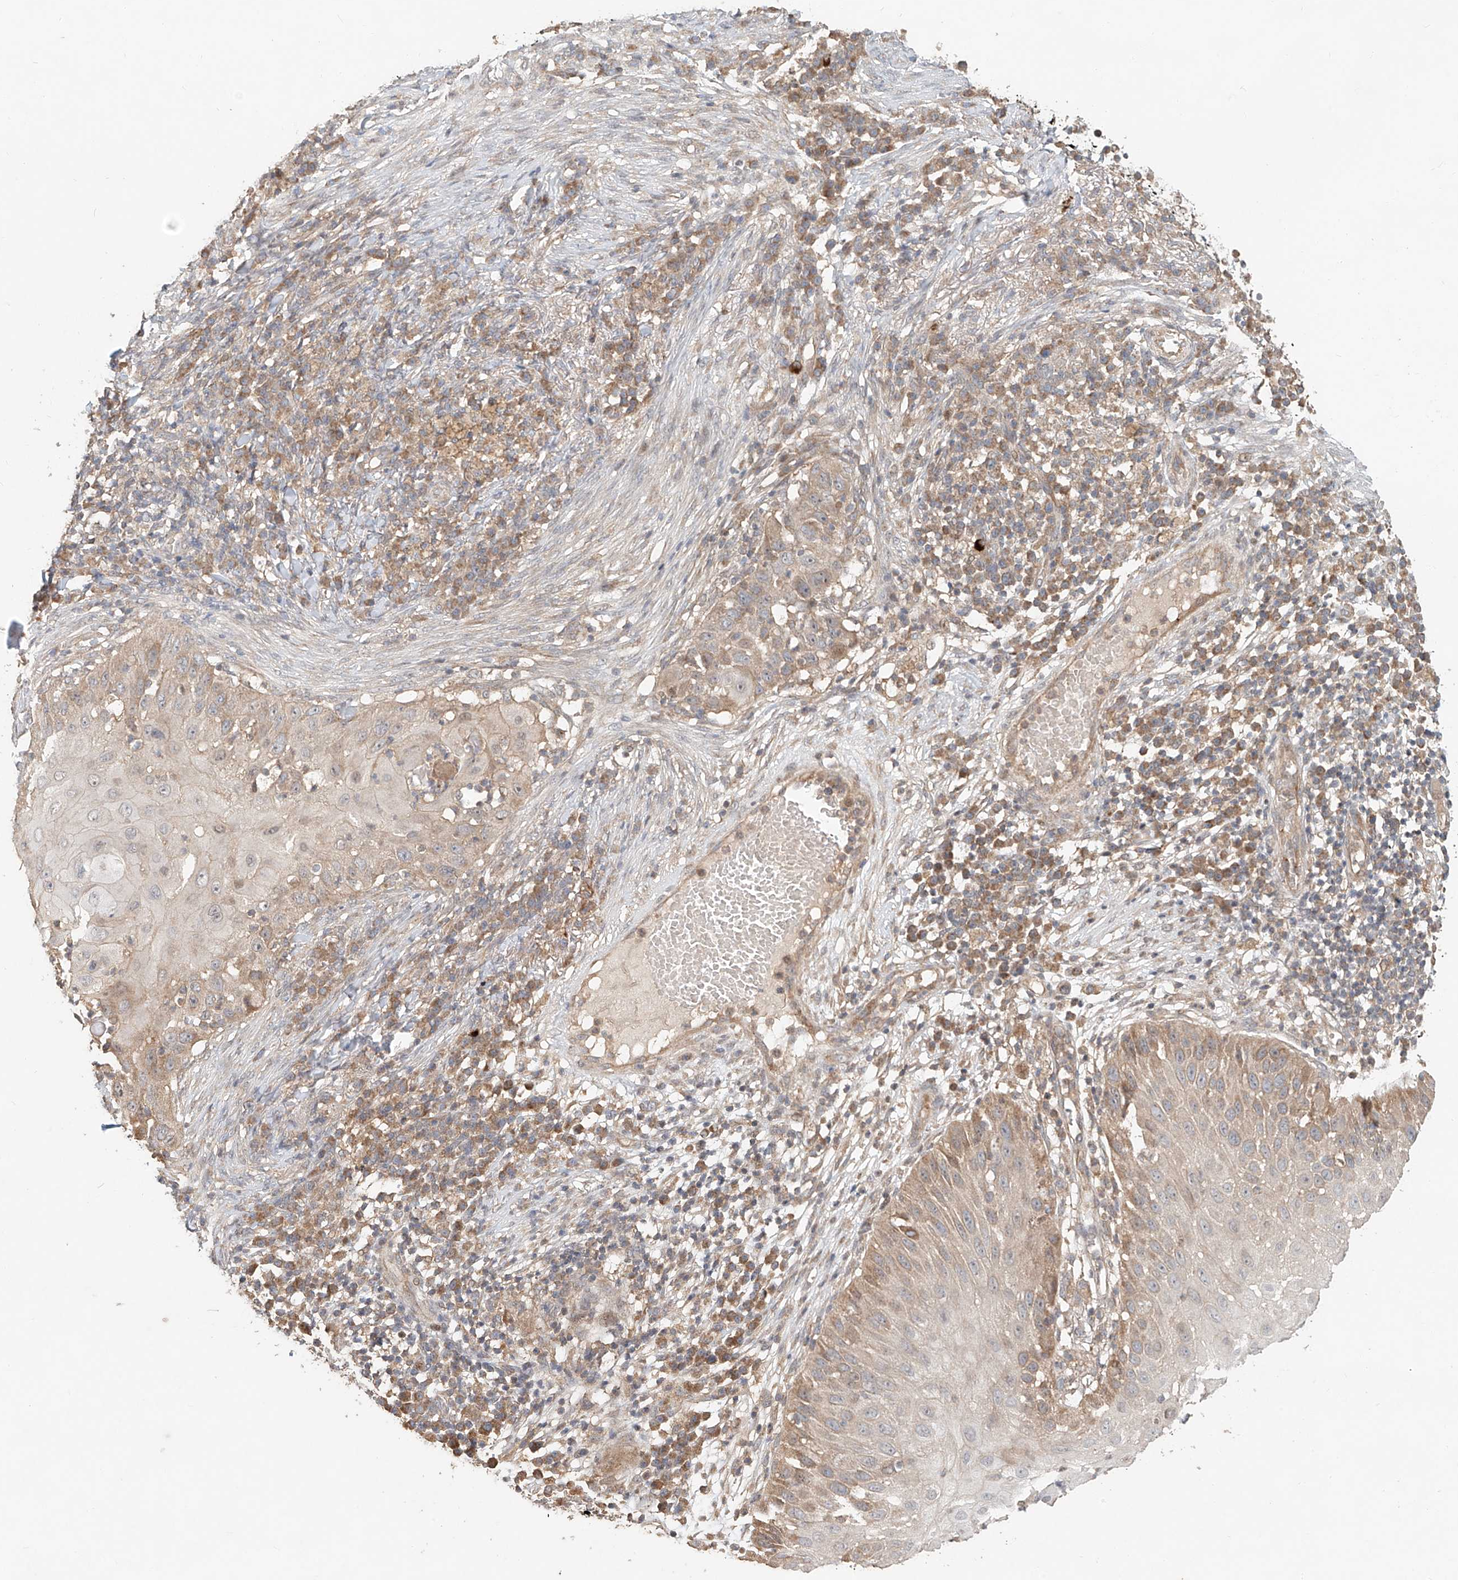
{"staining": {"intensity": "weak", "quantity": "25%-75%", "location": "cytoplasmic/membranous"}, "tissue": "skin cancer", "cell_type": "Tumor cells", "image_type": "cancer", "snomed": [{"axis": "morphology", "description": "Squamous cell carcinoma, NOS"}, {"axis": "topography", "description": "Skin"}], "caption": "Skin cancer (squamous cell carcinoma) stained with a brown dye demonstrates weak cytoplasmic/membranous positive positivity in approximately 25%-75% of tumor cells.", "gene": "TMEM61", "patient": {"sex": "female", "age": 44}}